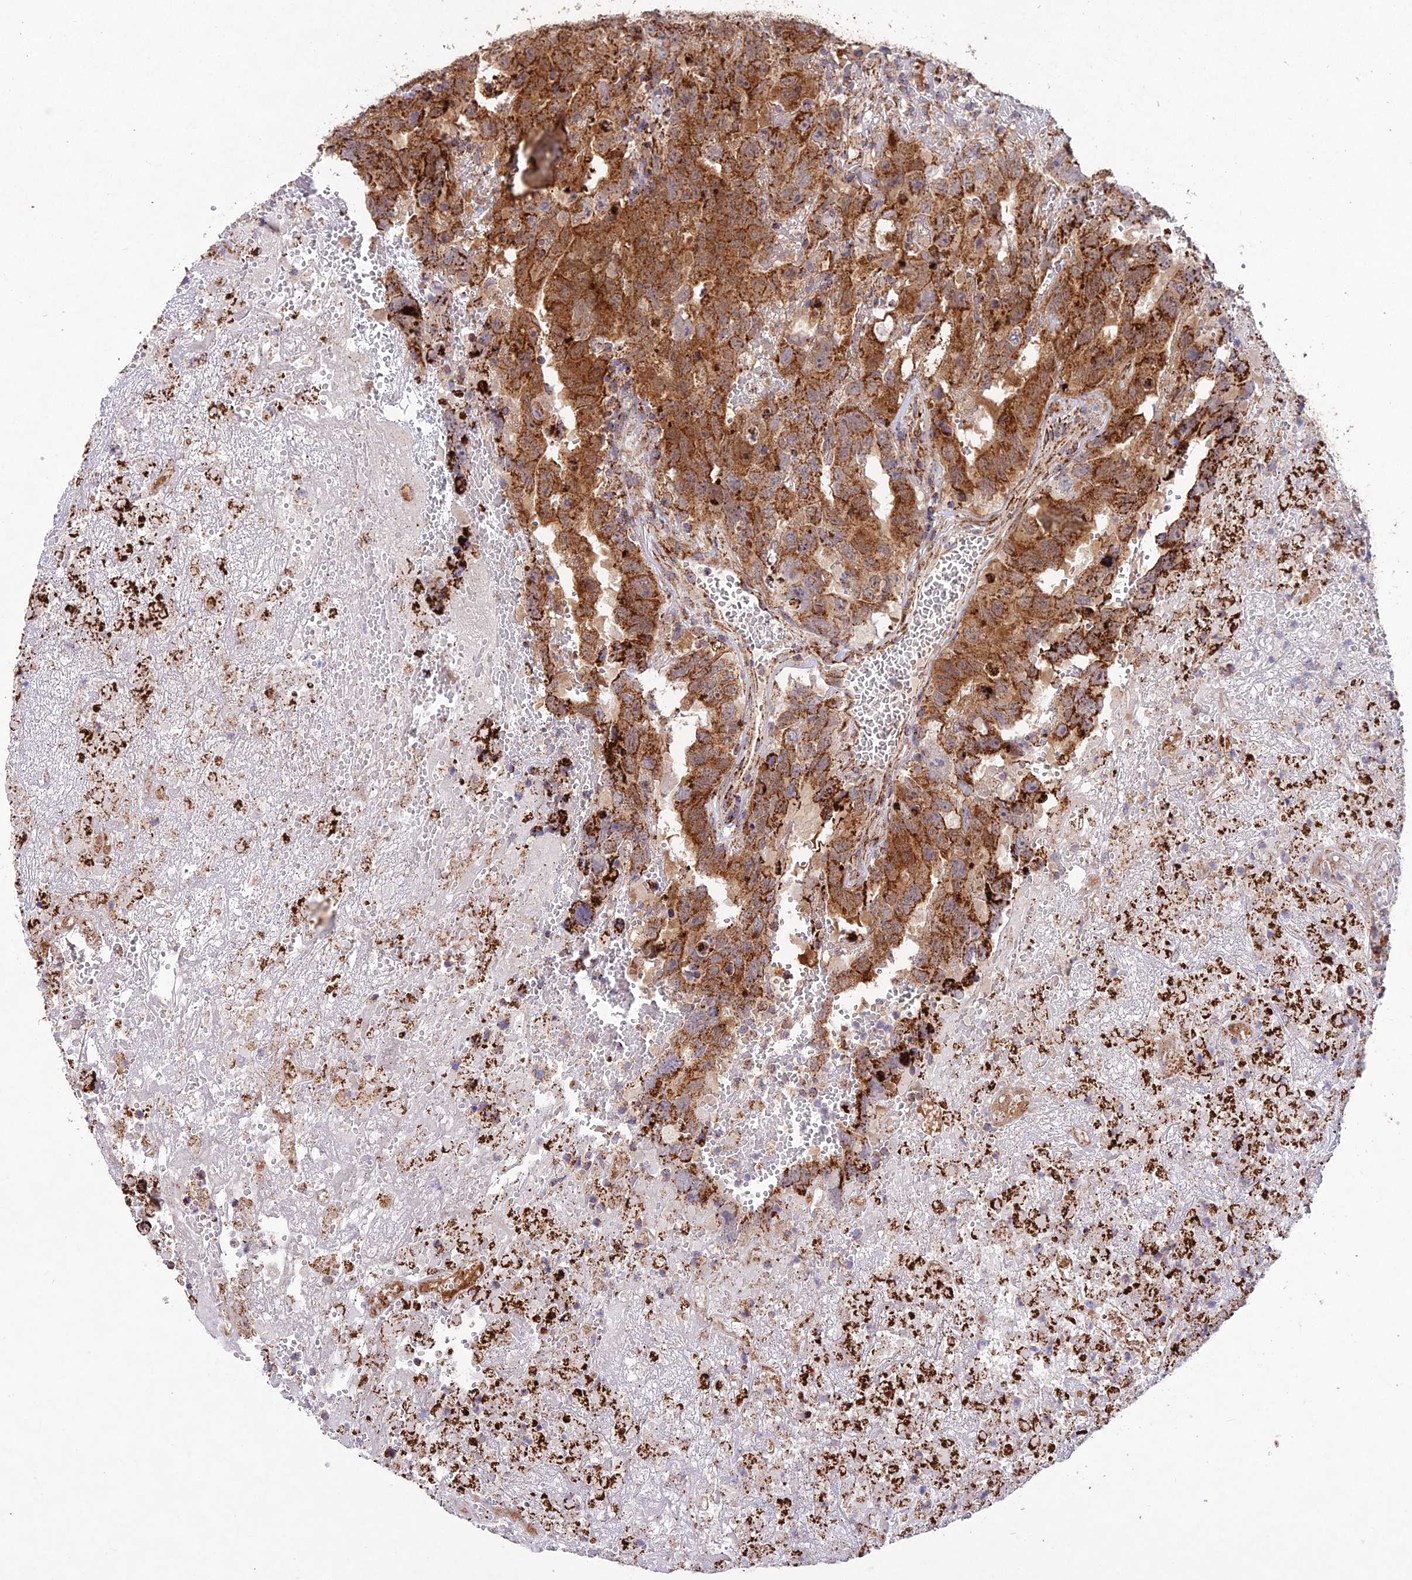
{"staining": {"intensity": "strong", "quantity": ">75%", "location": "cytoplasmic/membranous"}, "tissue": "testis cancer", "cell_type": "Tumor cells", "image_type": "cancer", "snomed": [{"axis": "morphology", "description": "Carcinoma, Embryonal, NOS"}, {"axis": "topography", "description": "Testis"}], "caption": "High-magnification brightfield microscopy of testis embryonal carcinoma stained with DAB (3,3'-diaminobenzidine) (brown) and counterstained with hematoxylin (blue). tumor cells exhibit strong cytoplasmic/membranous staining is identified in about>75% of cells. Immunohistochemistry (ihc) stains the protein of interest in brown and the nuclei are stained blue.", "gene": "KHDC3L", "patient": {"sex": "male", "age": 45}}